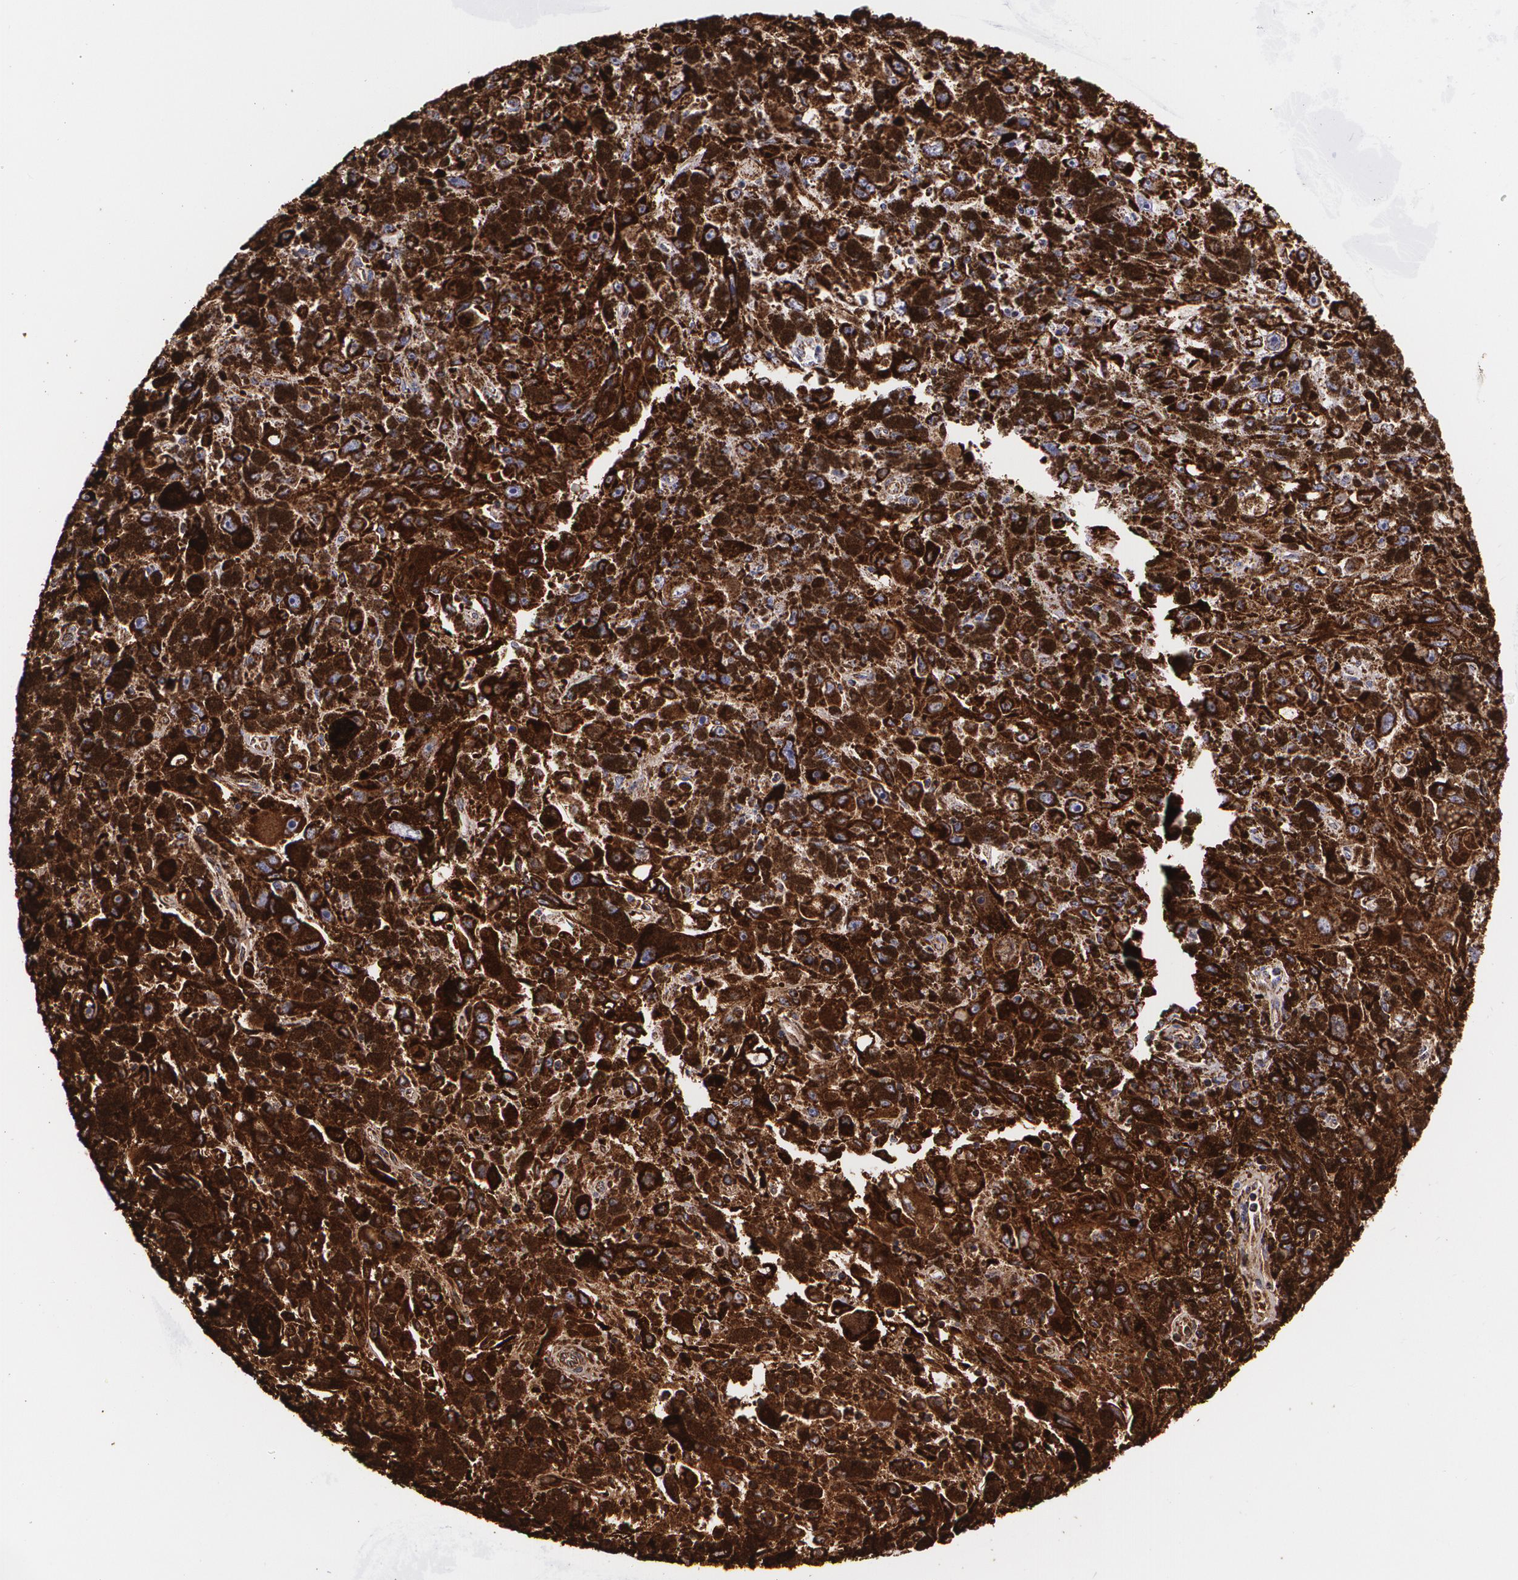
{"staining": {"intensity": "negative", "quantity": "none", "location": "none"}, "tissue": "melanoma", "cell_type": "Tumor cells", "image_type": "cancer", "snomed": [{"axis": "morphology", "description": "Malignant melanoma, NOS"}, {"axis": "topography", "description": "Skin"}], "caption": "Tumor cells show no significant staining in malignant melanoma.", "gene": "HSPD1", "patient": {"sex": "female", "age": 104}}